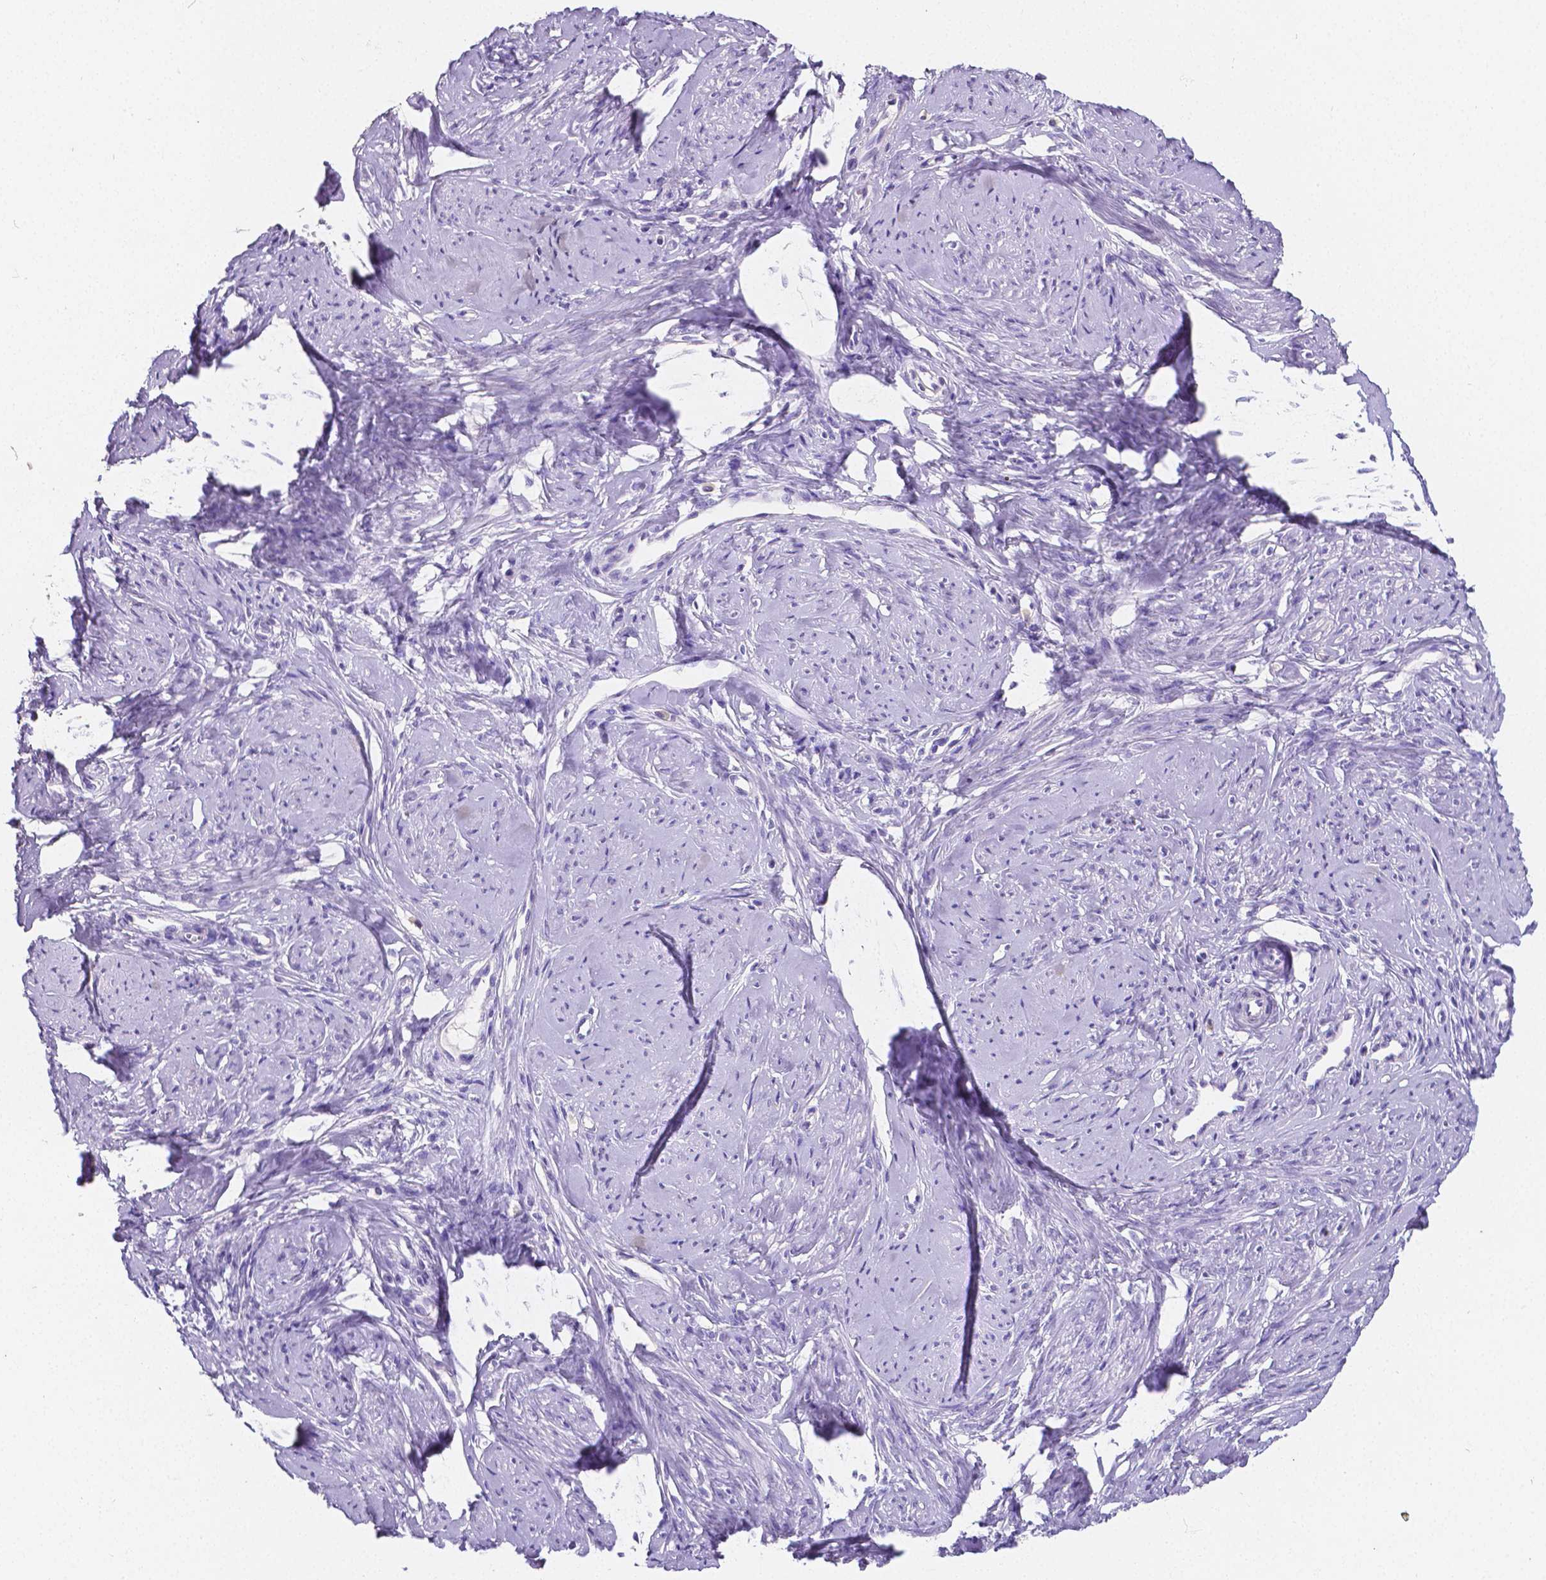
{"staining": {"intensity": "negative", "quantity": "none", "location": "none"}, "tissue": "smooth muscle", "cell_type": "Smooth muscle cells", "image_type": "normal", "snomed": [{"axis": "morphology", "description": "Normal tissue, NOS"}, {"axis": "topography", "description": "Smooth muscle"}], "caption": "High power microscopy micrograph of an immunohistochemistry image of normal smooth muscle, revealing no significant staining in smooth muscle cells. (IHC, brightfield microscopy, high magnification).", "gene": "SATB2", "patient": {"sex": "female", "age": 48}}